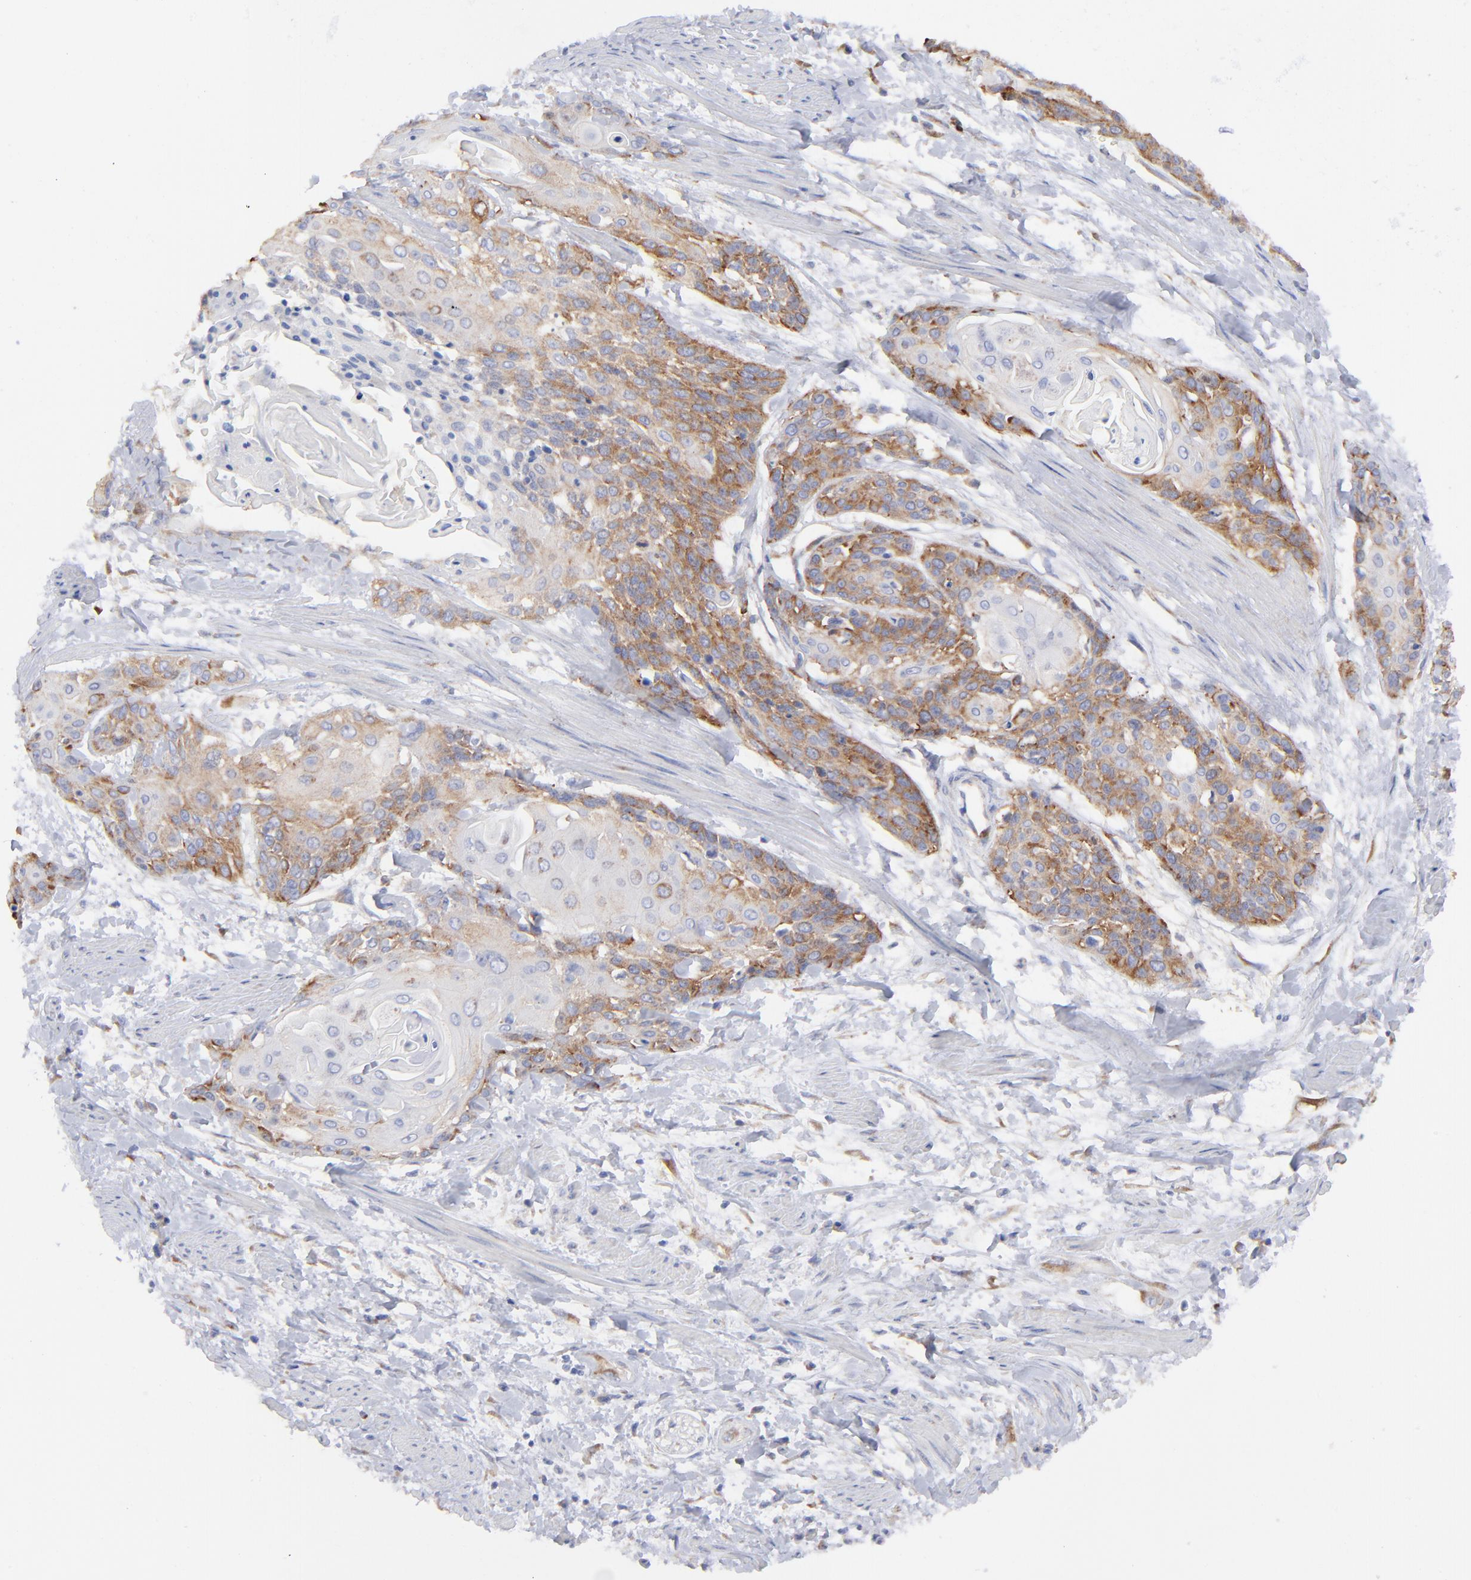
{"staining": {"intensity": "moderate", "quantity": ">75%", "location": "cytoplasmic/membranous"}, "tissue": "cervical cancer", "cell_type": "Tumor cells", "image_type": "cancer", "snomed": [{"axis": "morphology", "description": "Squamous cell carcinoma, NOS"}, {"axis": "topography", "description": "Cervix"}], "caption": "Tumor cells display medium levels of moderate cytoplasmic/membranous positivity in approximately >75% of cells in cervical cancer (squamous cell carcinoma).", "gene": "EIF2AK2", "patient": {"sex": "female", "age": 57}}